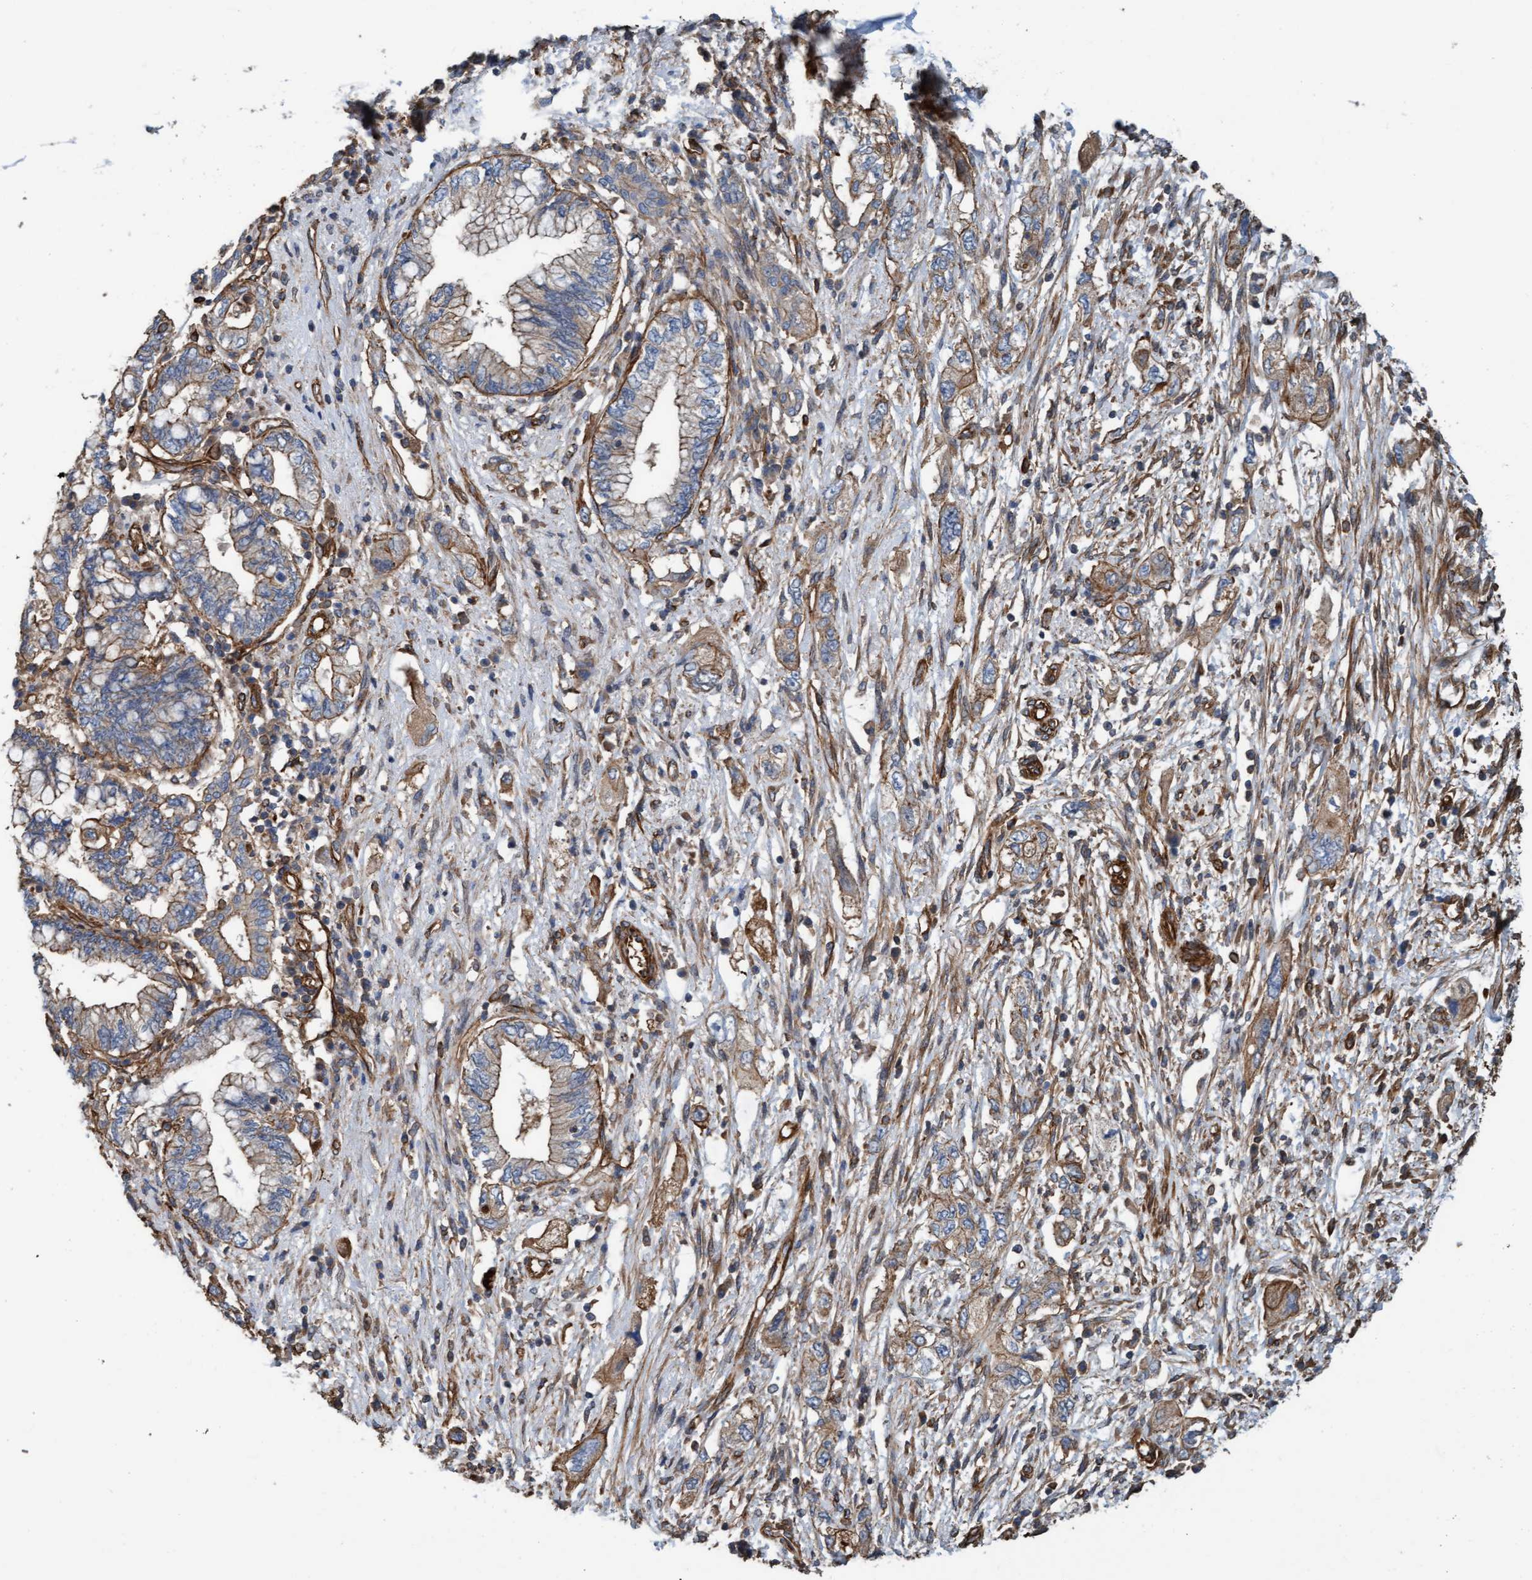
{"staining": {"intensity": "moderate", "quantity": "25%-75%", "location": "cytoplasmic/membranous"}, "tissue": "pancreatic cancer", "cell_type": "Tumor cells", "image_type": "cancer", "snomed": [{"axis": "morphology", "description": "Adenocarcinoma, NOS"}, {"axis": "topography", "description": "Pancreas"}], "caption": "Adenocarcinoma (pancreatic) stained for a protein (brown) displays moderate cytoplasmic/membranous positive staining in approximately 25%-75% of tumor cells.", "gene": "STXBP4", "patient": {"sex": "female", "age": 73}}